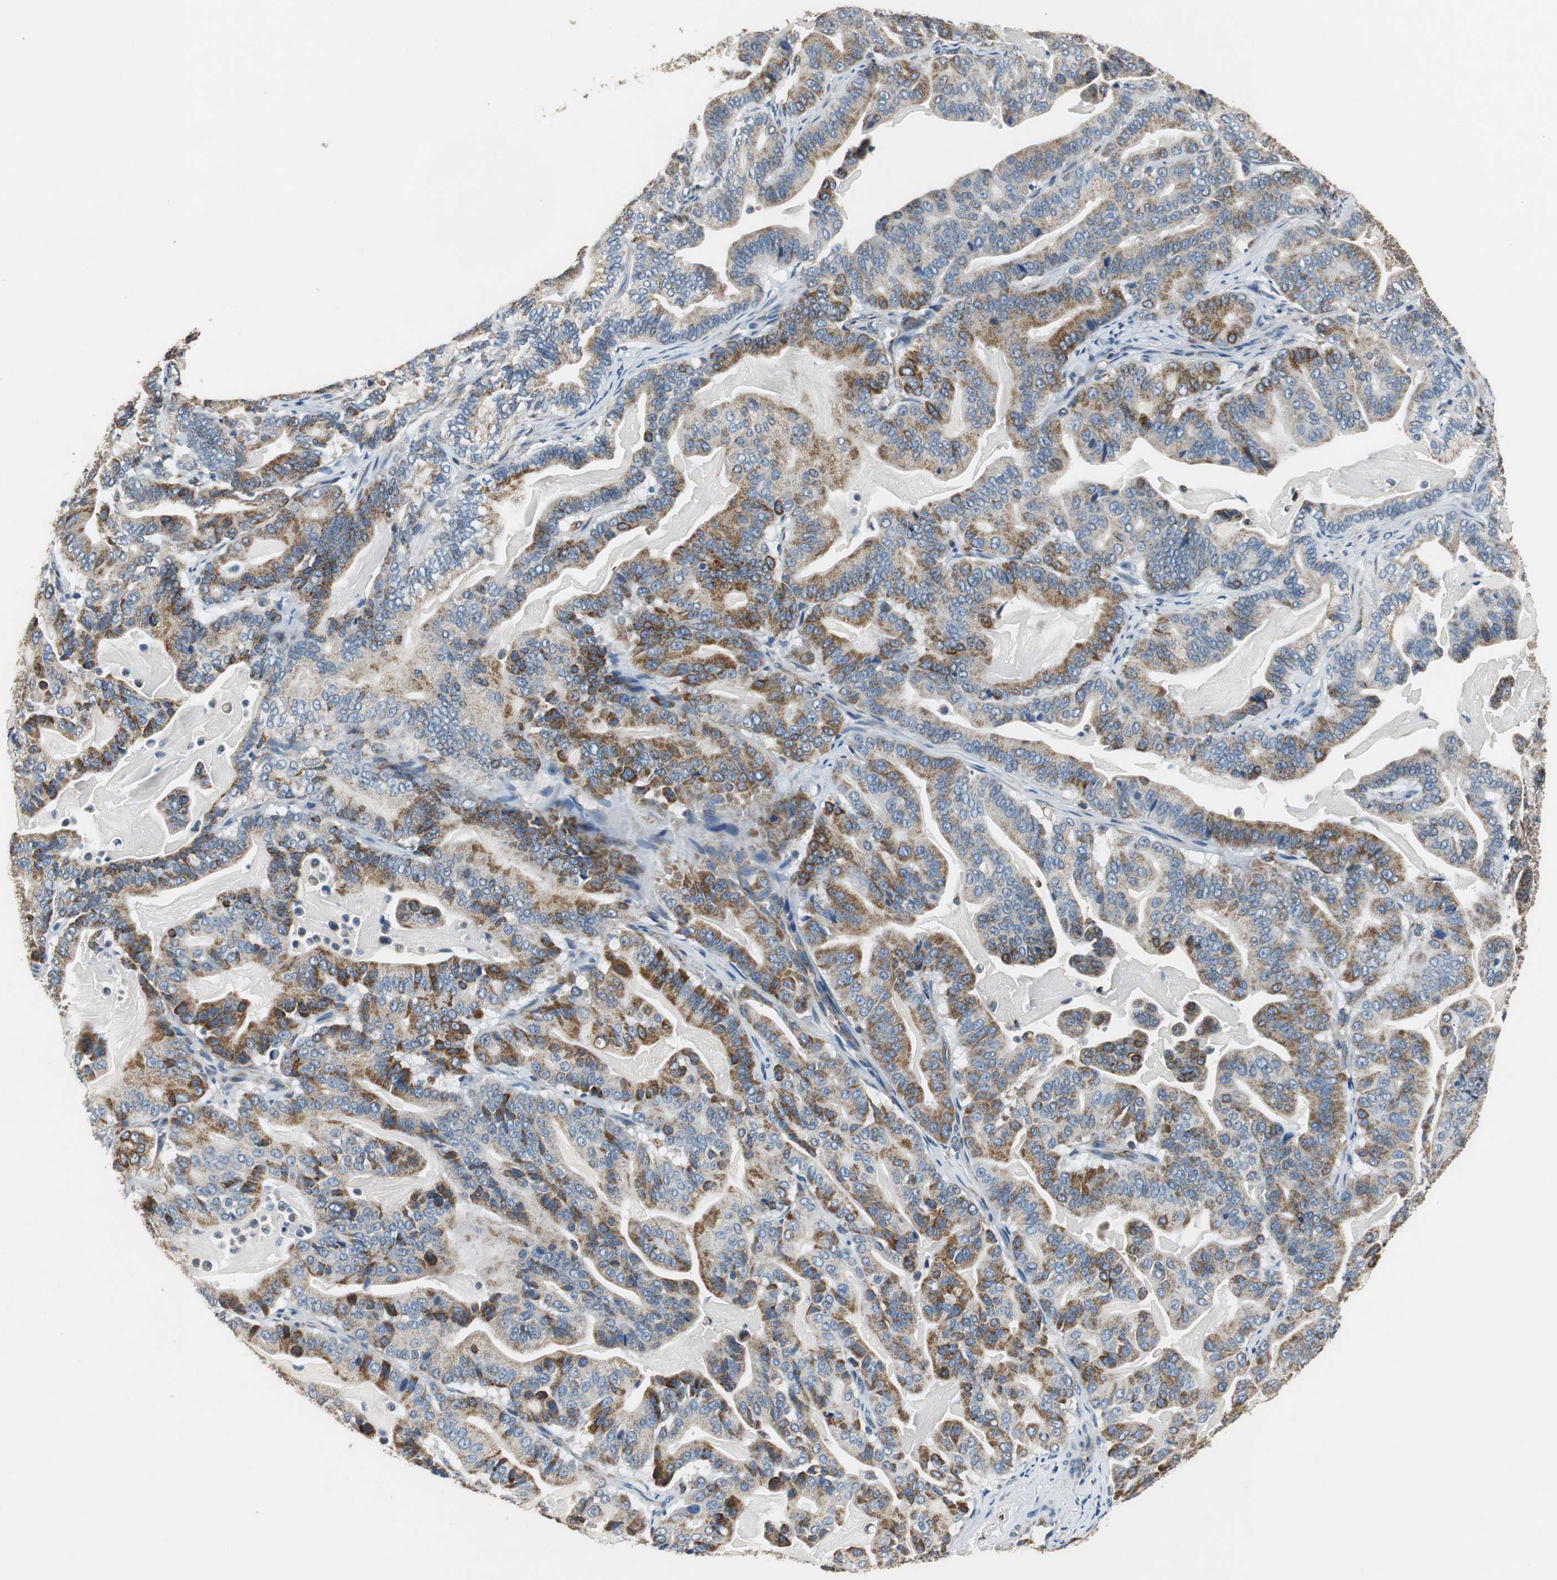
{"staining": {"intensity": "strong", "quantity": "25%-75%", "location": "cytoplasmic/membranous"}, "tissue": "pancreatic cancer", "cell_type": "Tumor cells", "image_type": "cancer", "snomed": [{"axis": "morphology", "description": "Adenocarcinoma, NOS"}, {"axis": "topography", "description": "Pancreas"}], "caption": "Pancreatic cancer (adenocarcinoma) stained with IHC reveals strong cytoplasmic/membranous staining in approximately 25%-75% of tumor cells. The staining was performed using DAB, with brown indicating positive protein expression. Nuclei are stained blue with hematoxylin.", "gene": "GSTK1", "patient": {"sex": "male", "age": 63}}